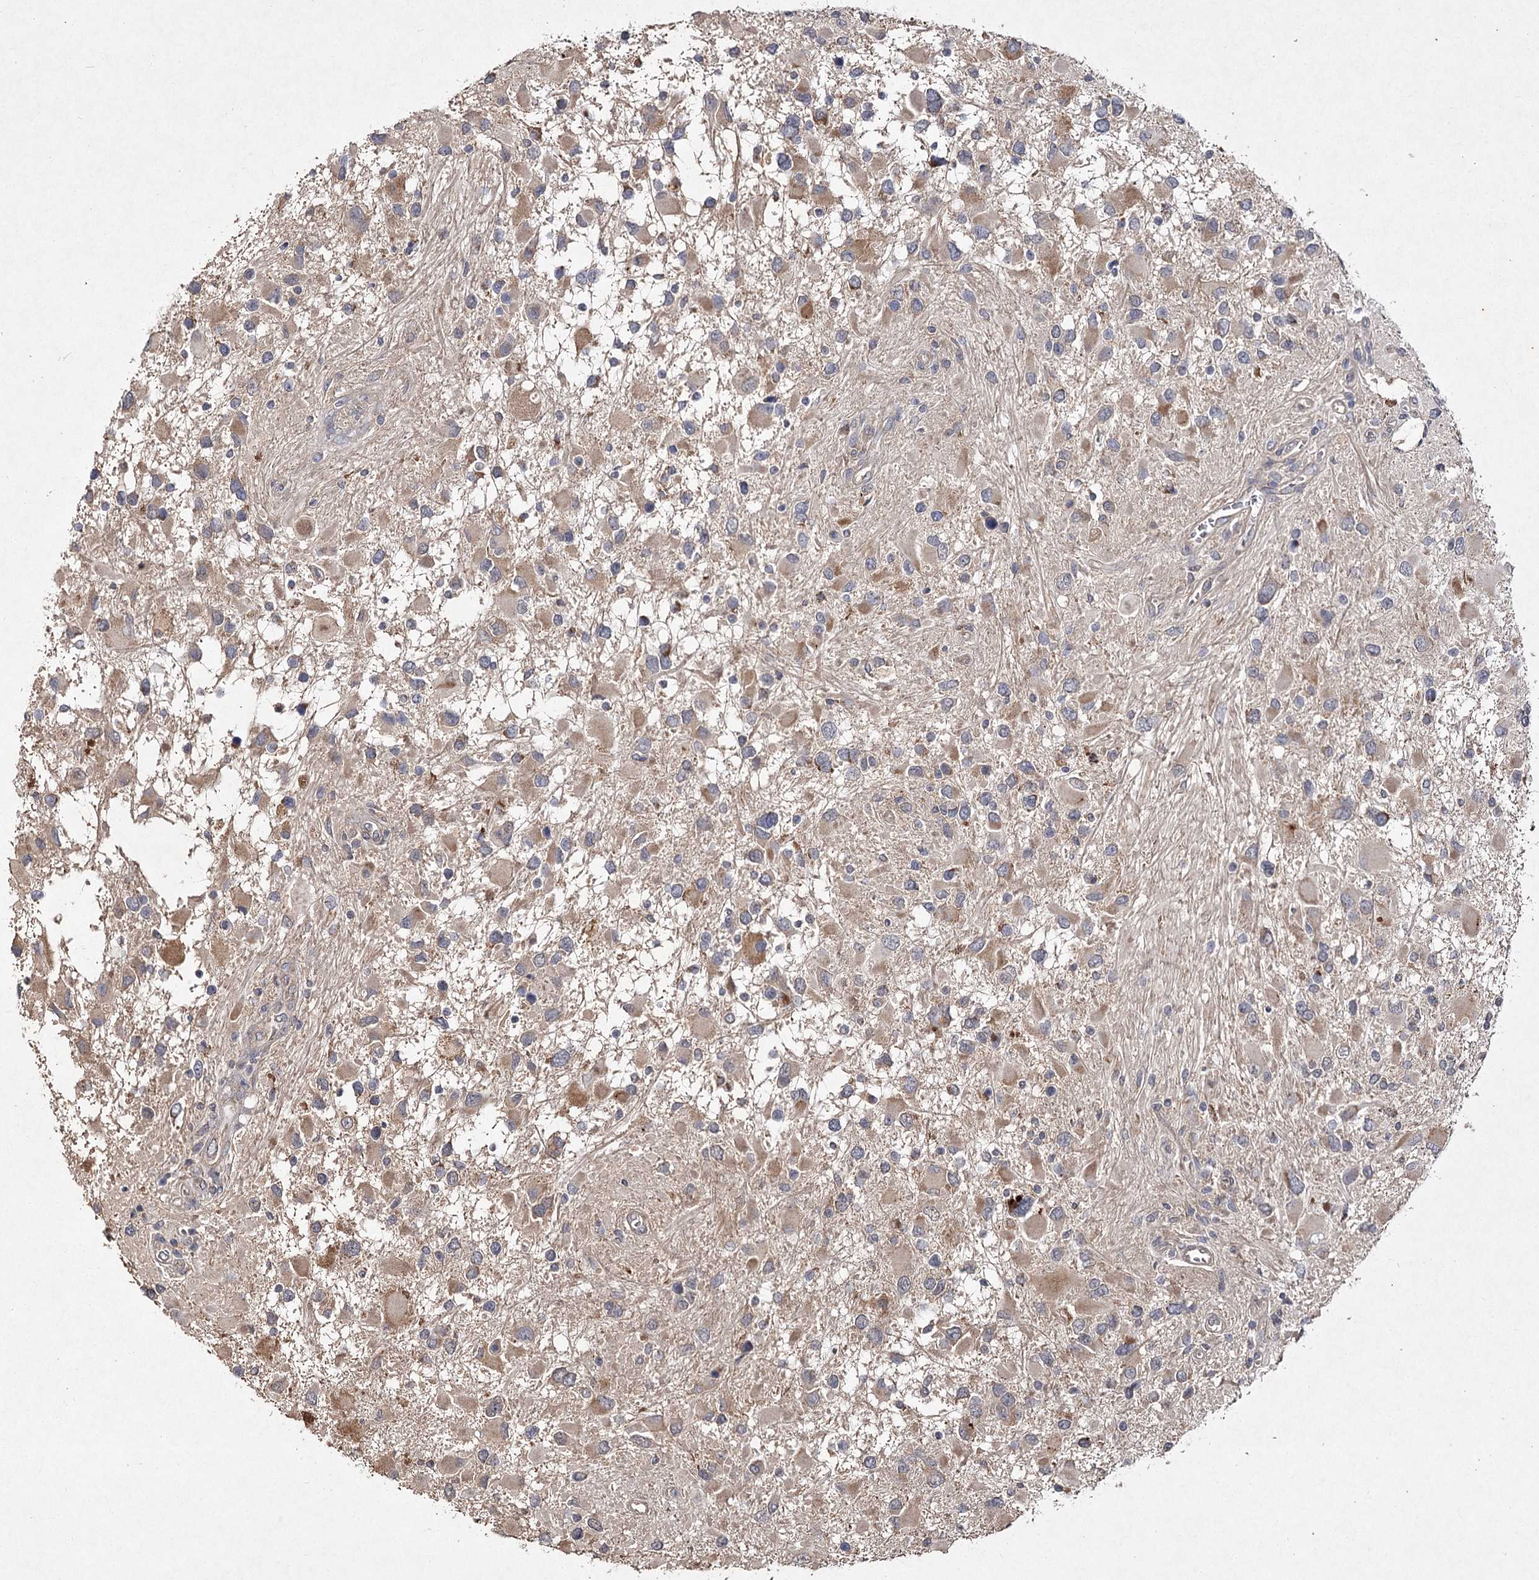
{"staining": {"intensity": "moderate", "quantity": "<25%", "location": "cytoplasmic/membranous"}, "tissue": "glioma", "cell_type": "Tumor cells", "image_type": "cancer", "snomed": [{"axis": "morphology", "description": "Glioma, malignant, High grade"}, {"axis": "topography", "description": "Brain"}], "caption": "Brown immunohistochemical staining in glioma exhibits moderate cytoplasmic/membranous staining in approximately <25% of tumor cells.", "gene": "MFN1", "patient": {"sex": "male", "age": 53}}